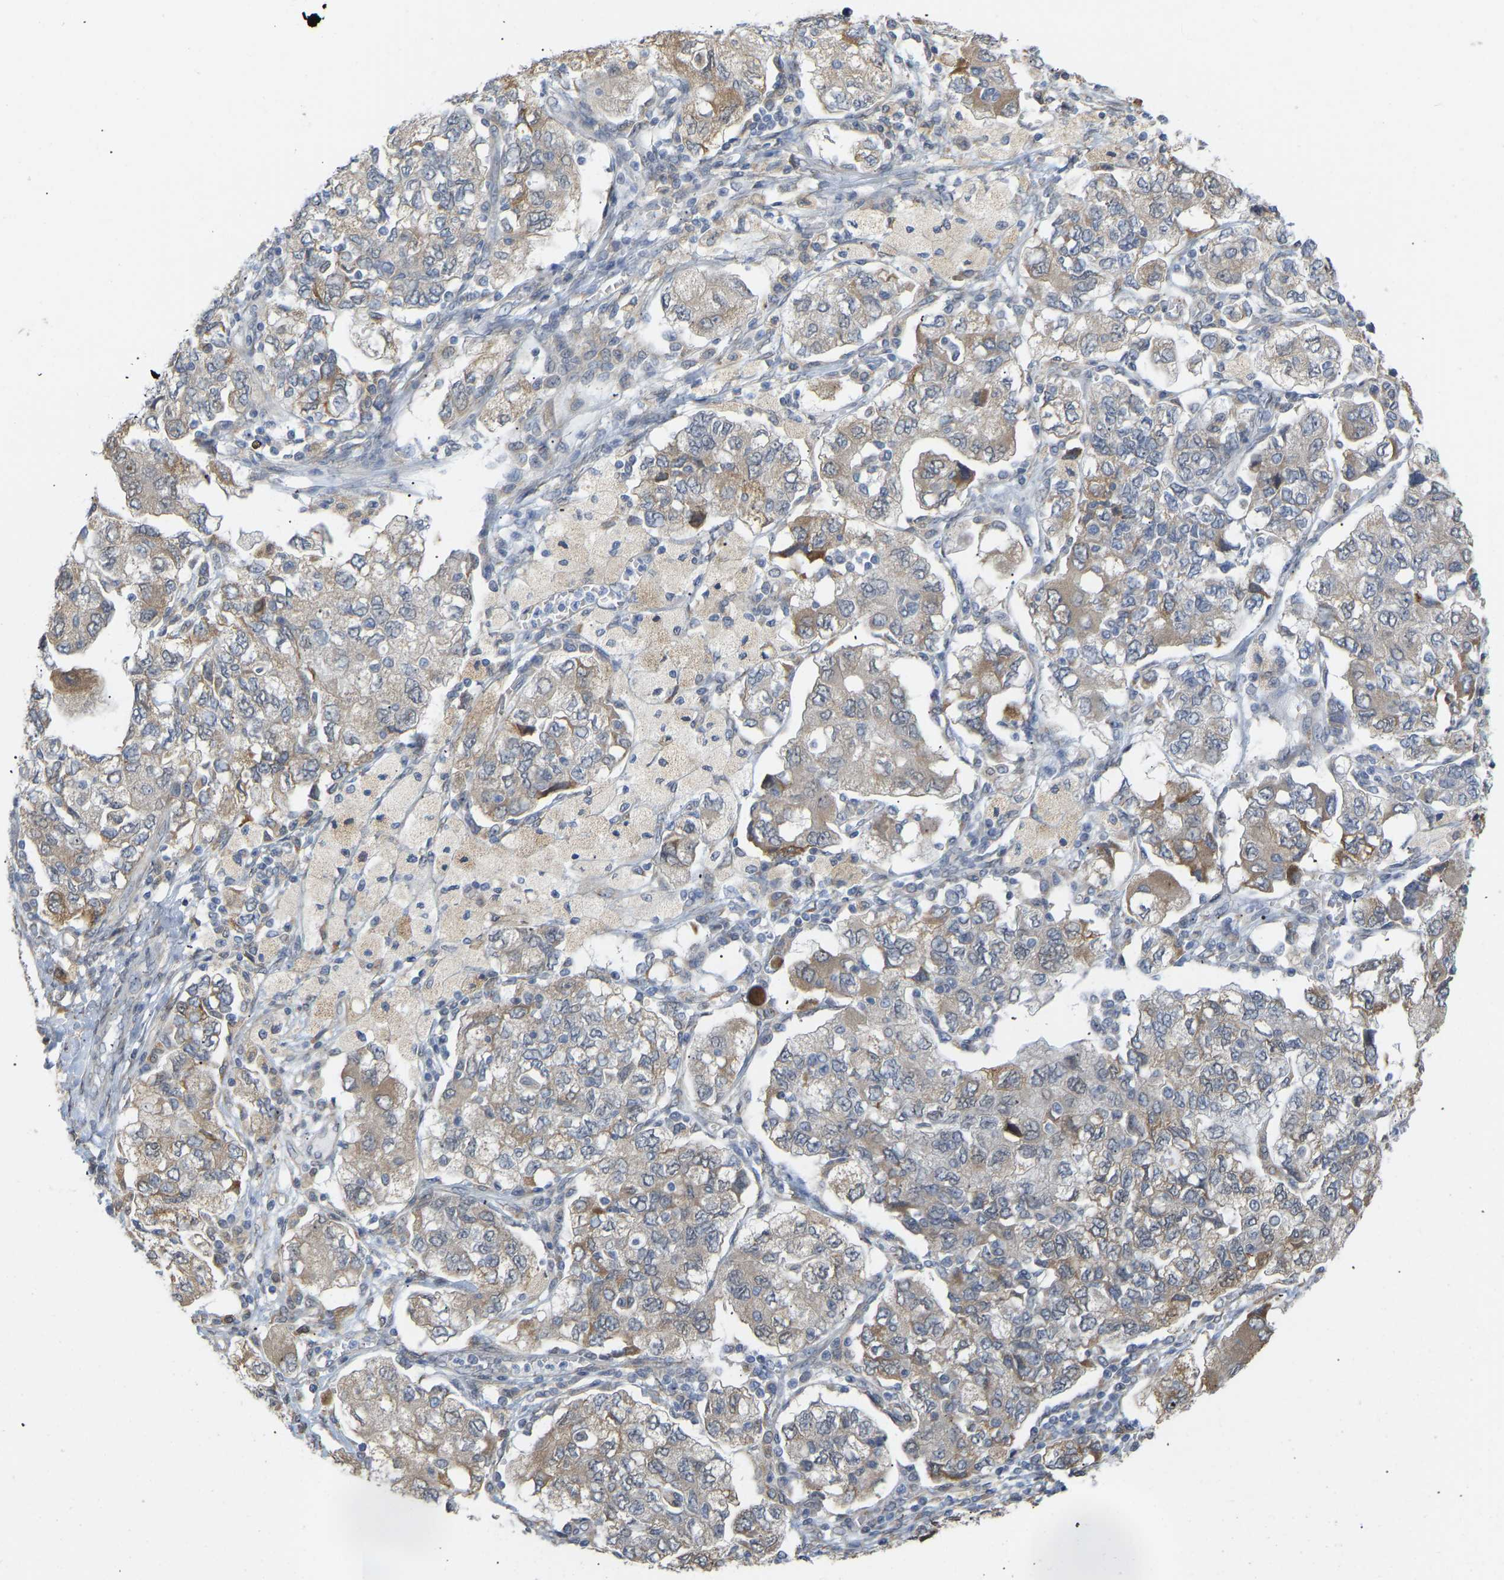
{"staining": {"intensity": "moderate", "quantity": "<25%", "location": "cytoplasmic/membranous"}, "tissue": "ovarian cancer", "cell_type": "Tumor cells", "image_type": "cancer", "snomed": [{"axis": "morphology", "description": "Carcinoma, NOS"}, {"axis": "morphology", "description": "Cystadenocarcinoma, serous, NOS"}, {"axis": "topography", "description": "Ovary"}], "caption": "Immunohistochemical staining of human ovarian cancer (carcinoma) displays moderate cytoplasmic/membranous protein staining in approximately <25% of tumor cells. (DAB = brown stain, brightfield microscopy at high magnification).", "gene": "BEND3", "patient": {"sex": "female", "age": 69}}